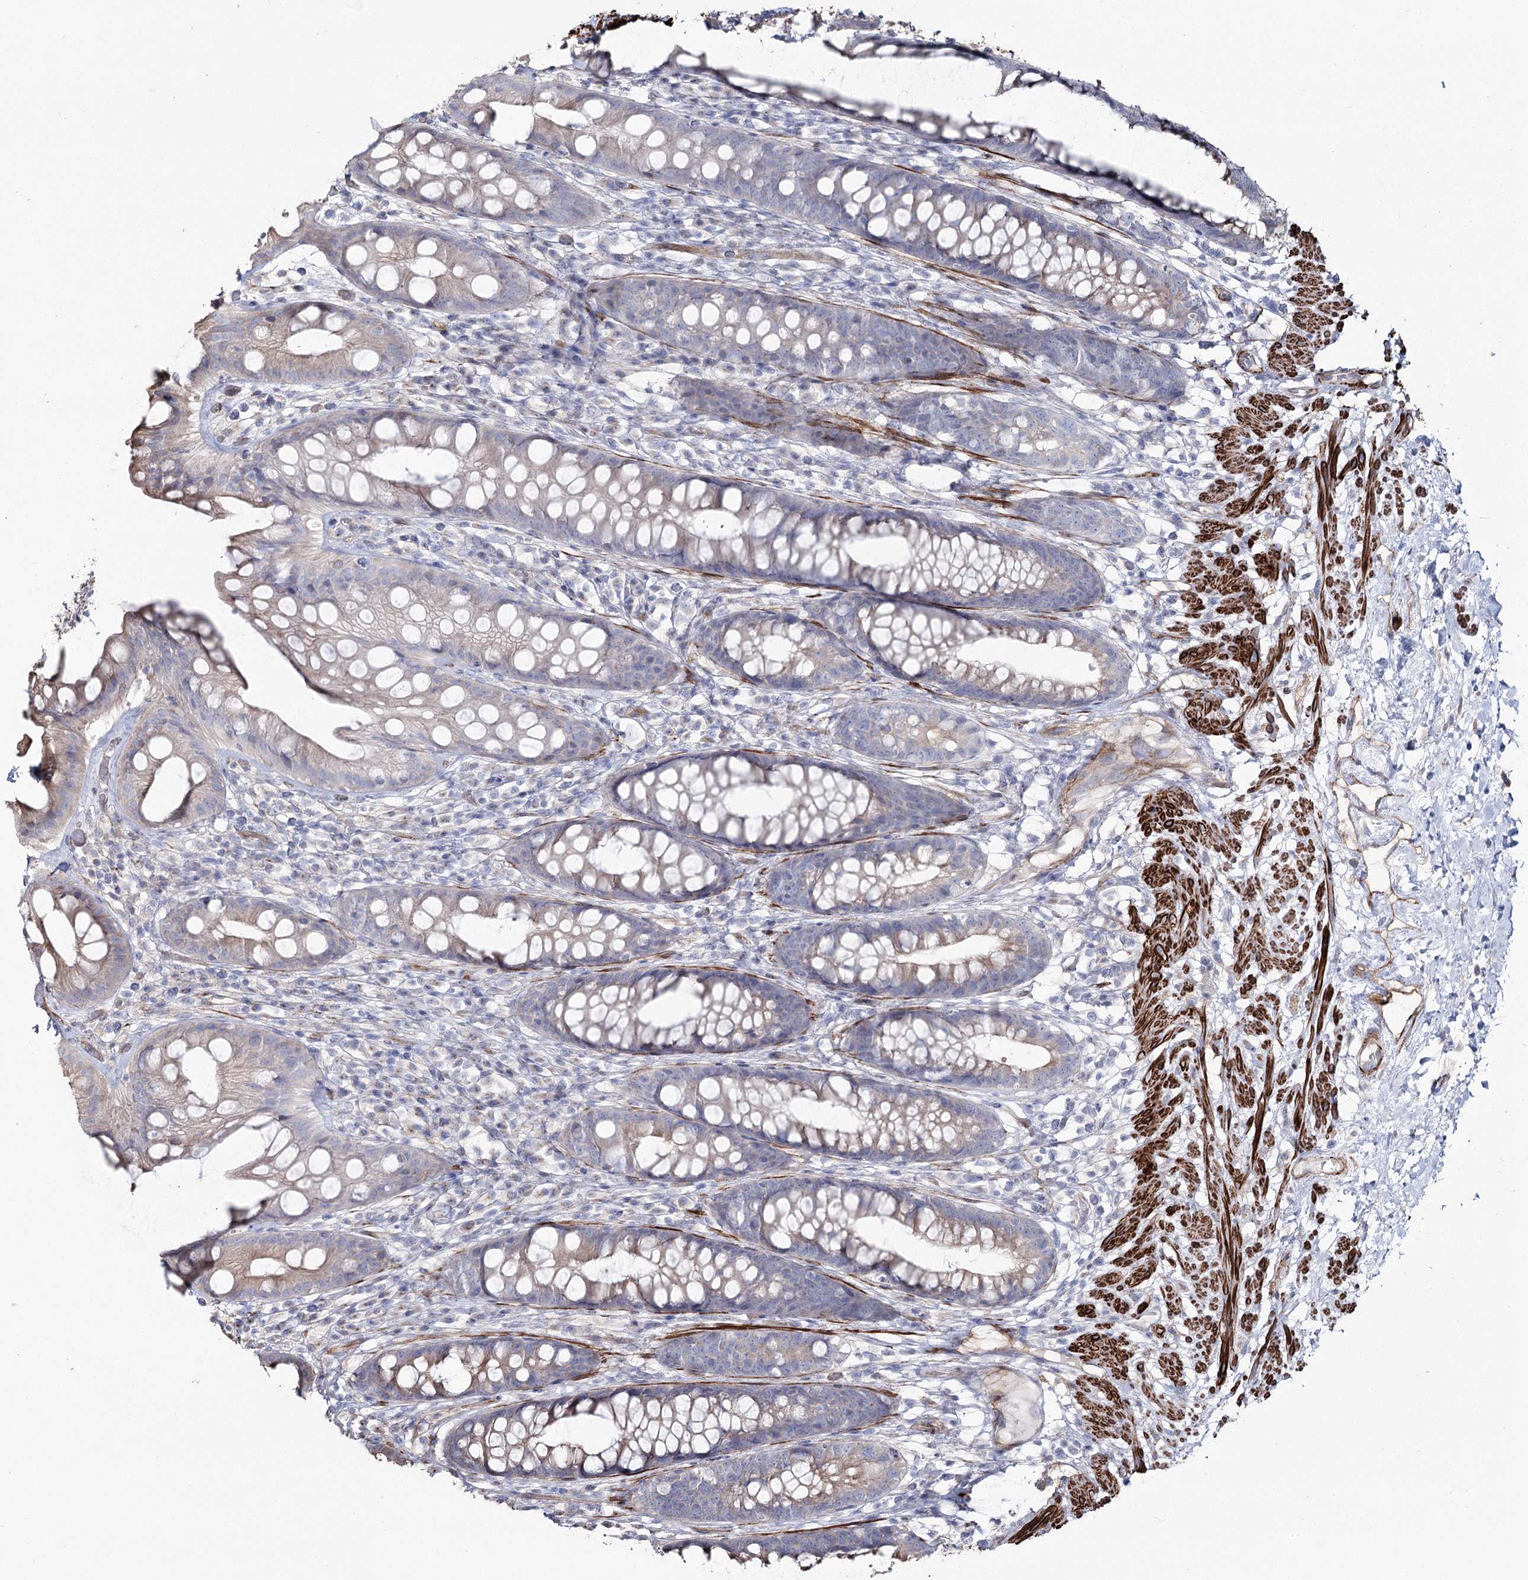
{"staining": {"intensity": "moderate", "quantity": "25%-75%", "location": "cytoplasmic/membranous"}, "tissue": "rectum", "cell_type": "Glandular cells", "image_type": "normal", "snomed": [{"axis": "morphology", "description": "Normal tissue, NOS"}, {"axis": "topography", "description": "Rectum"}], "caption": "Approximately 25%-75% of glandular cells in benign human rectum reveal moderate cytoplasmic/membranous protein positivity as visualized by brown immunohistochemical staining.", "gene": "SUMF1", "patient": {"sex": "male", "age": 74}}